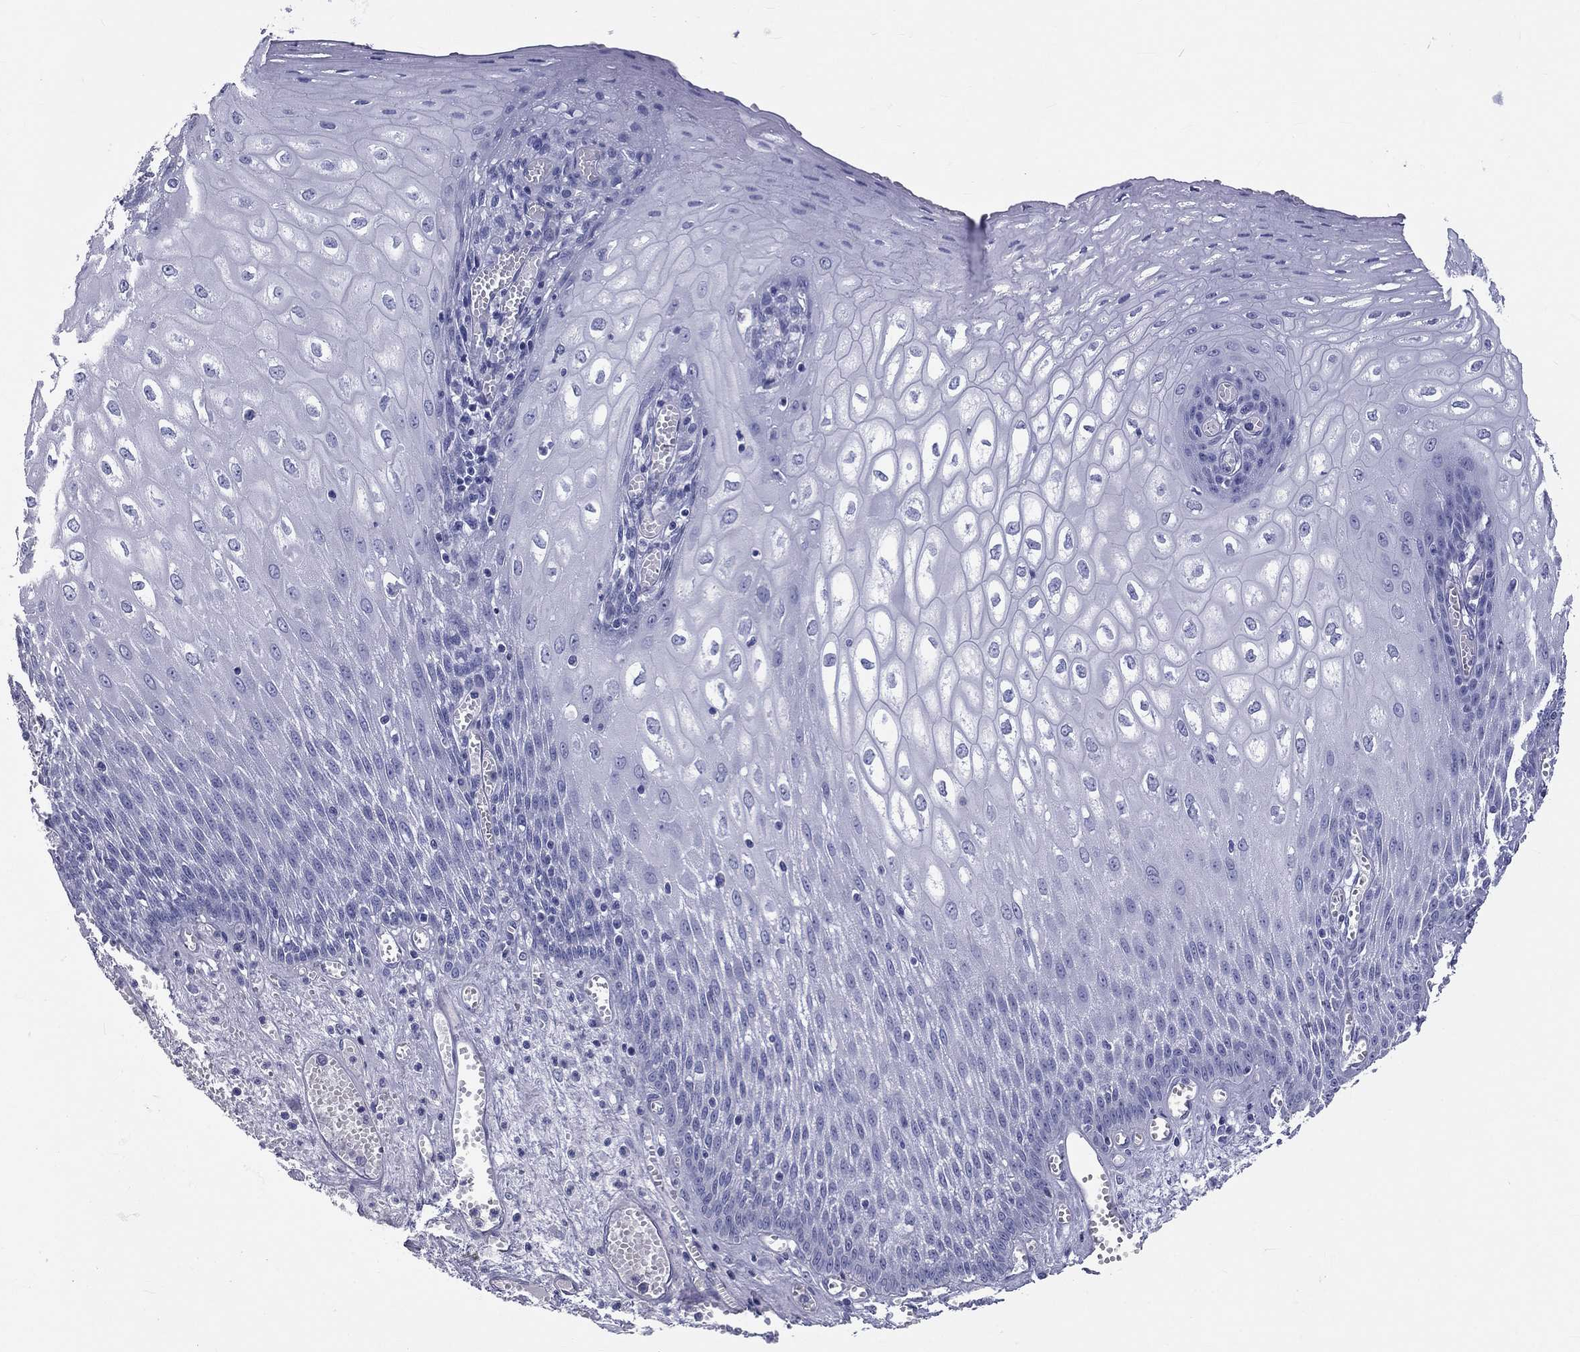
{"staining": {"intensity": "negative", "quantity": "none", "location": "none"}, "tissue": "esophagus", "cell_type": "Squamous epithelial cells", "image_type": "normal", "snomed": [{"axis": "morphology", "description": "Normal tissue, NOS"}, {"axis": "topography", "description": "Esophagus"}], "caption": "Protein analysis of unremarkable esophagus shows no significant positivity in squamous epithelial cells.", "gene": "DNALI1", "patient": {"sex": "male", "age": 58}}